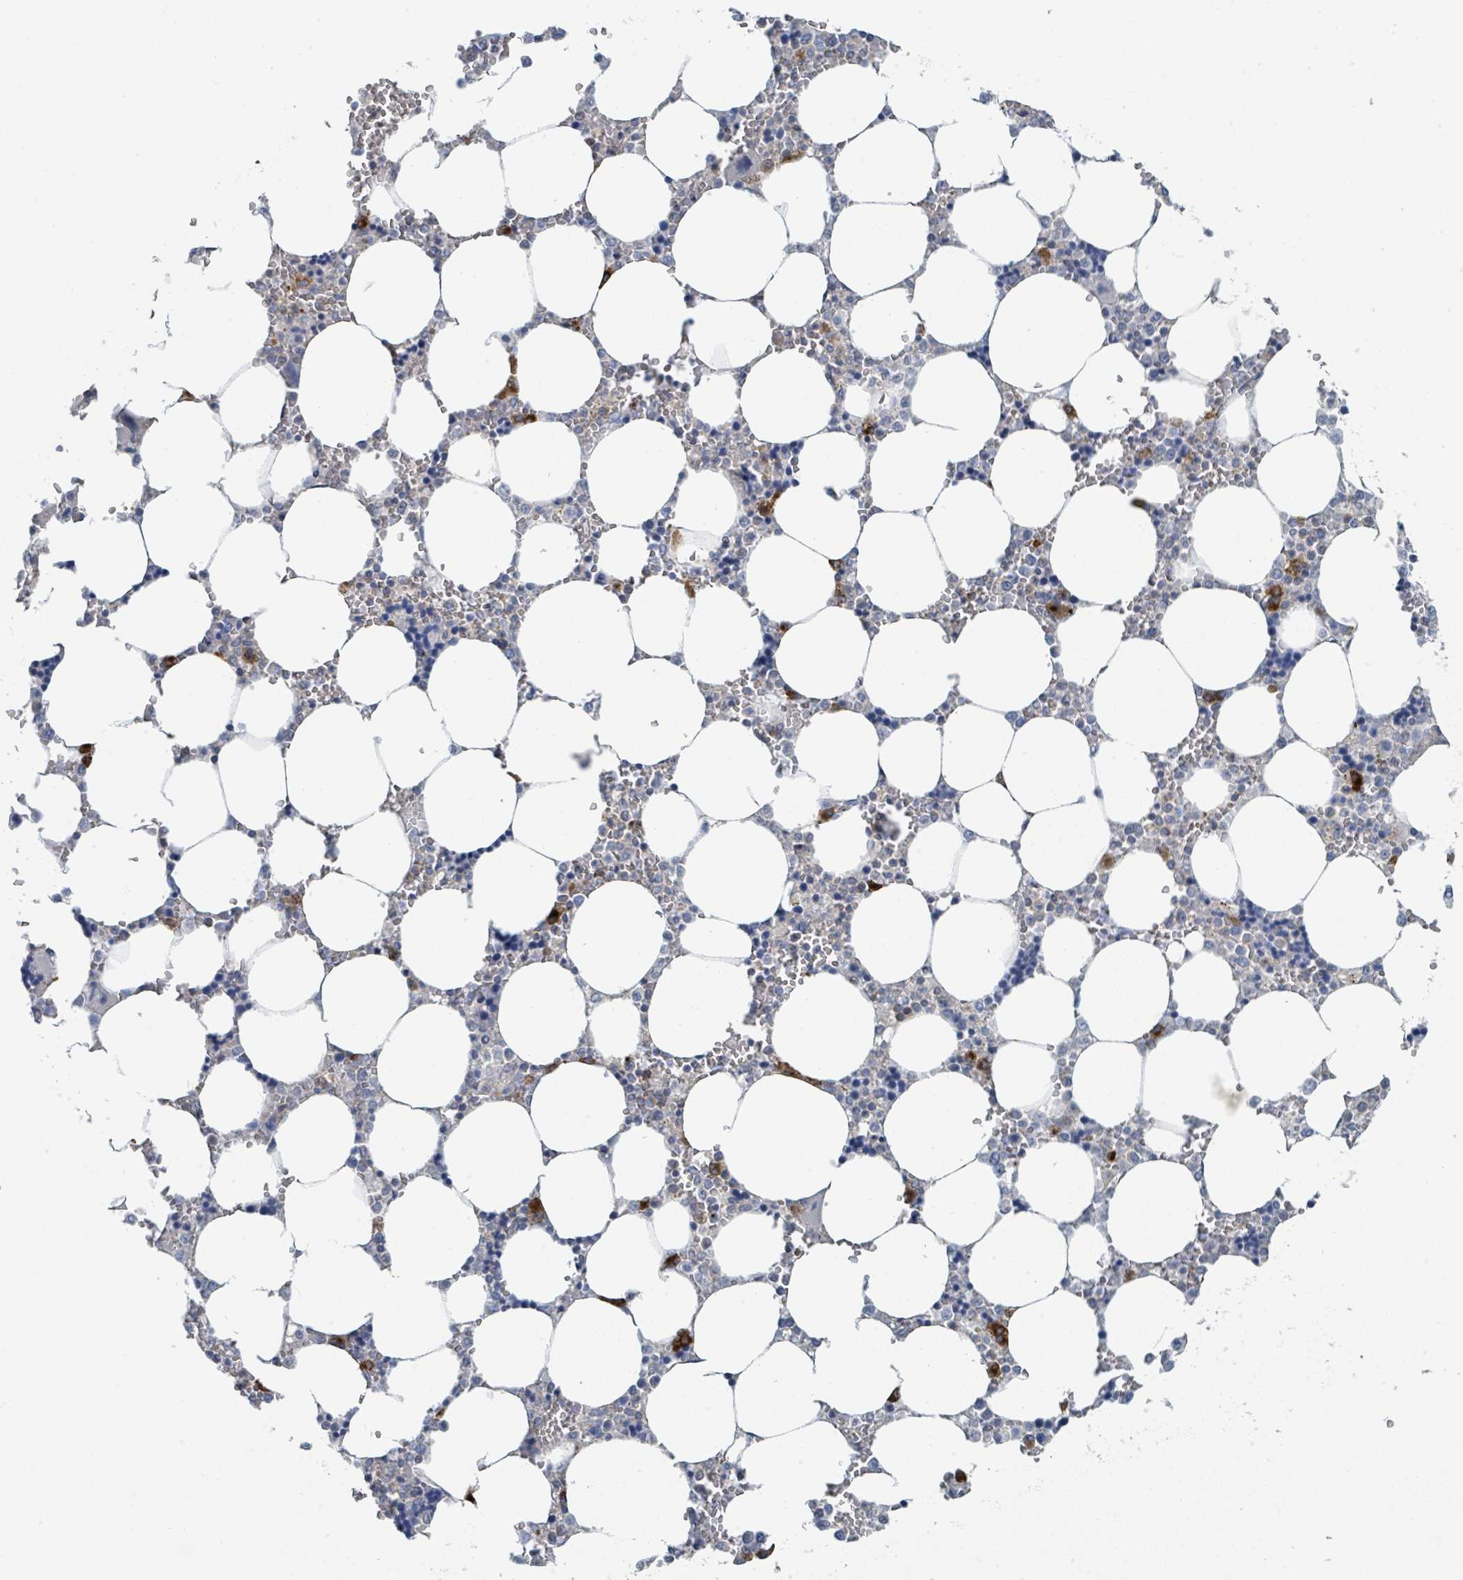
{"staining": {"intensity": "strong", "quantity": "<25%", "location": "cytoplasmic/membranous"}, "tissue": "bone marrow", "cell_type": "Hematopoietic cells", "image_type": "normal", "snomed": [{"axis": "morphology", "description": "Normal tissue, NOS"}, {"axis": "topography", "description": "Bone marrow"}], "caption": "Immunohistochemical staining of unremarkable human bone marrow reveals medium levels of strong cytoplasmic/membranous expression in approximately <25% of hematopoietic cells. (IHC, brightfield microscopy, high magnification).", "gene": "ANKRD55", "patient": {"sex": "male", "age": 64}}